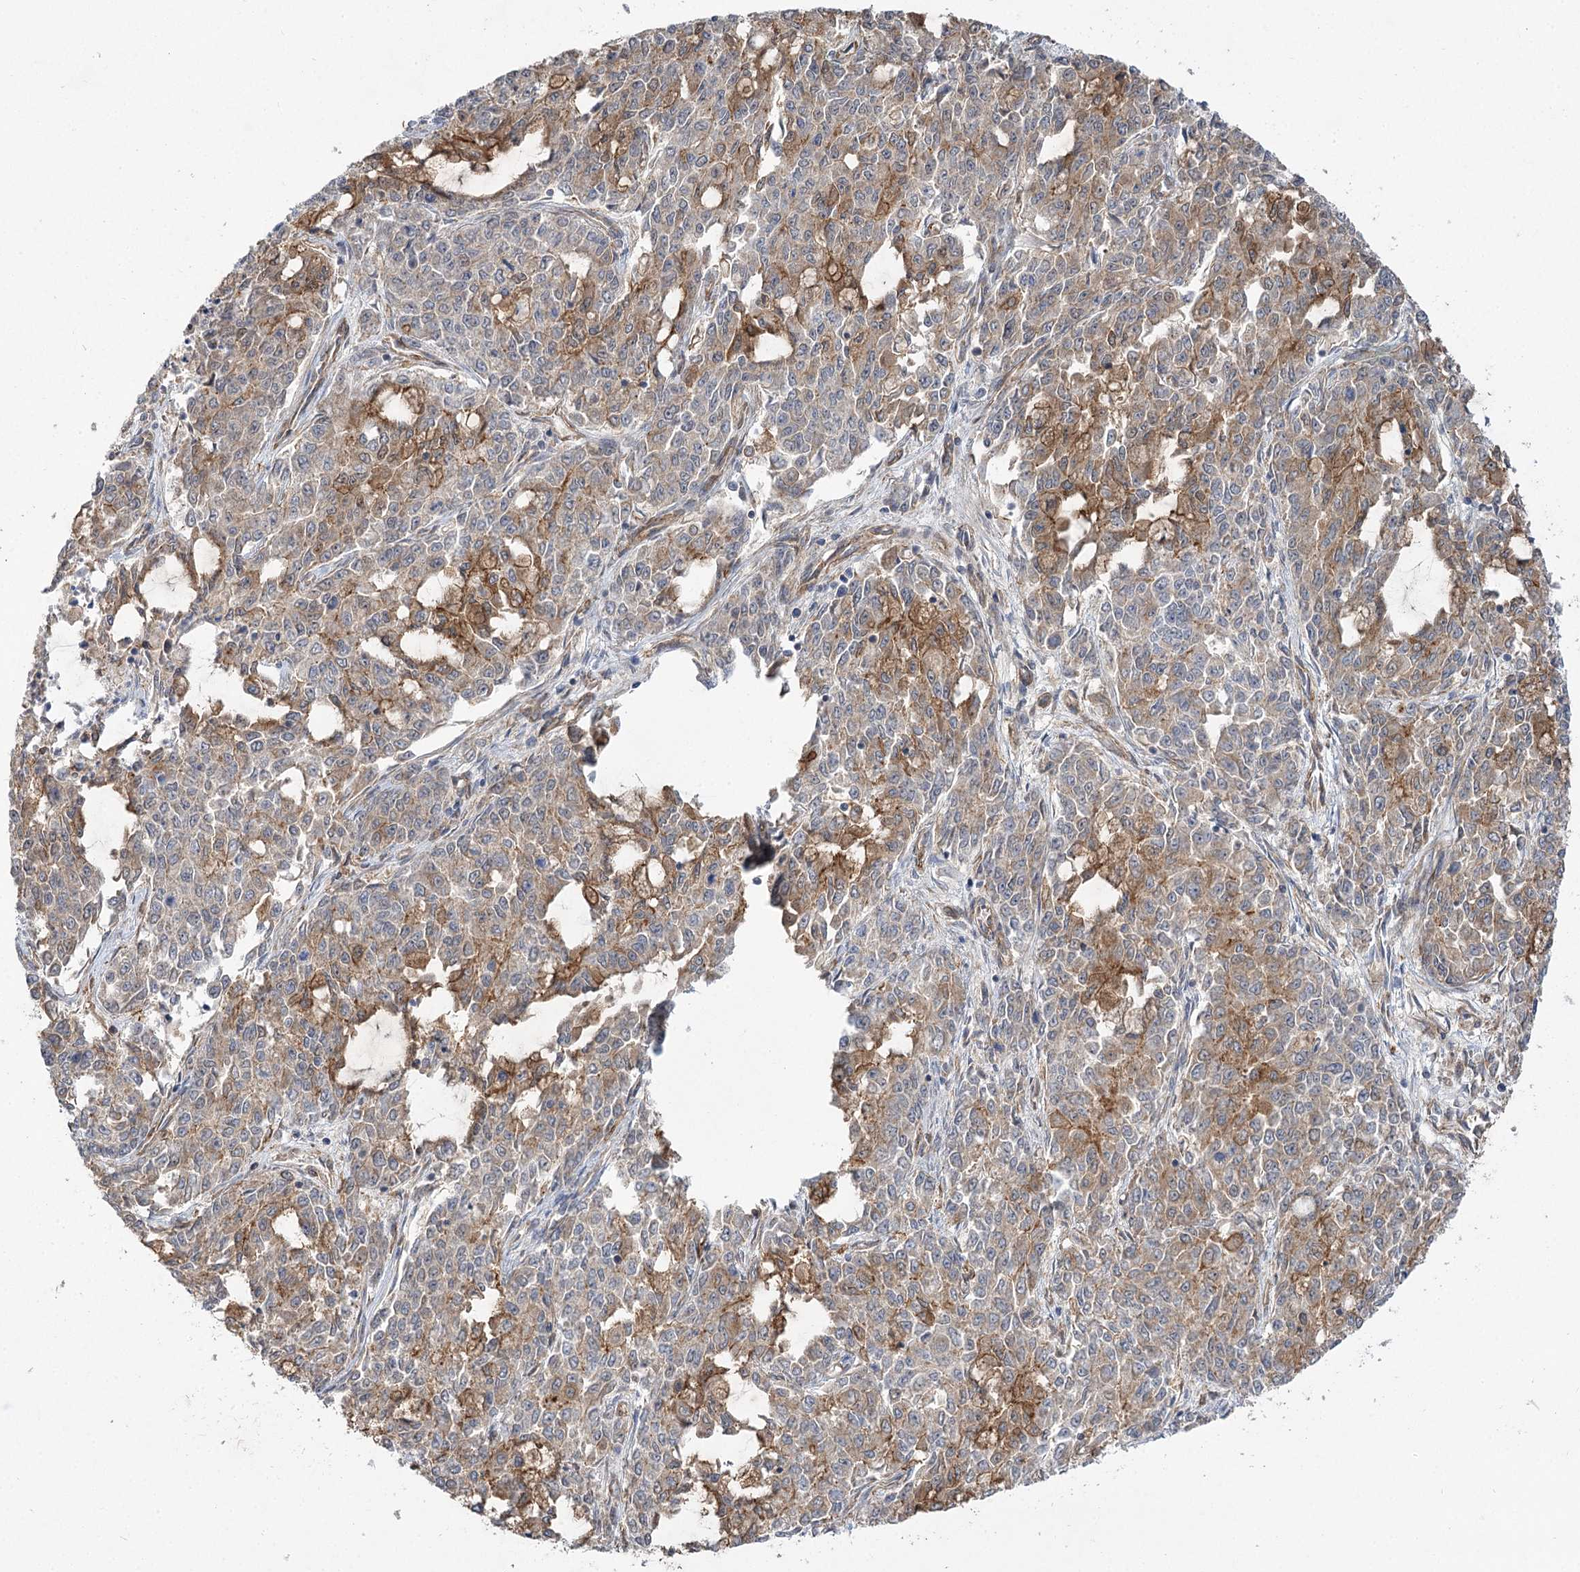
{"staining": {"intensity": "moderate", "quantity": ">75%", "location": "cytoplasmic/membranous"}, "tissue": "endometrial cancer", "cell_type": "Tumor cells", "image_type": "cancer", "snomed": [{"axis": "morphology", "description": "Adenocarcinoma, NOS"}, {"axis": "topography", "description": "Endometrium"}], "caption": "Moderate cytoplasmic/membranous staining for a protein is appreciated in approximately >75% of tumor cells of adenocarcinoma (endometrial) using immunohistochemistry (IHC).", "gene": "SH3BP5L", "patient": {"sex": "female", "age": 50}}